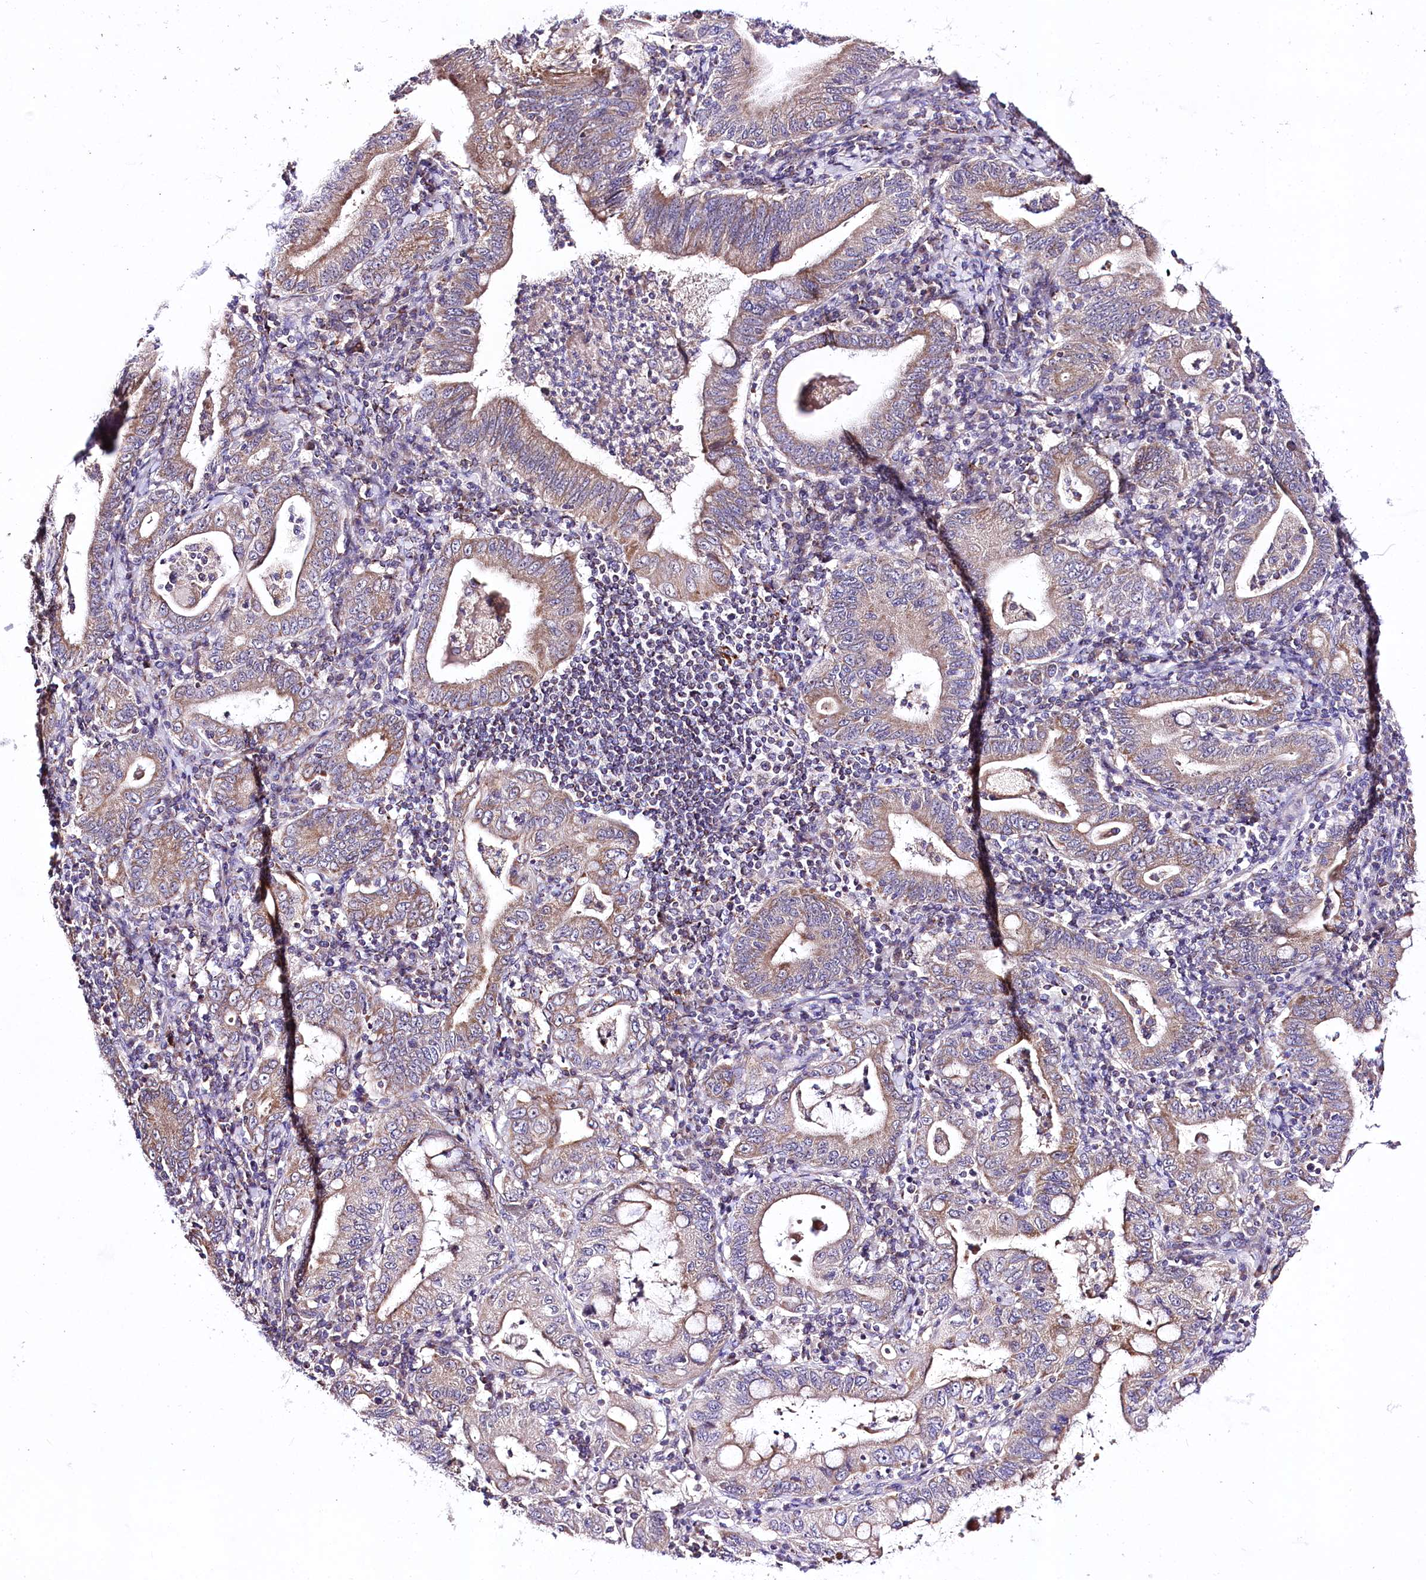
{"staining": {"intensity": "moderate", "quantity": "25%-75%", "location": "cytoplasmic/membranous"}, "tissue": "stomach cancer", "cell_type": "Tumor cells", "image_type": "cancer", "snomed": [{"axis": "morphology", "description": "Normal tissue, NOS"}, {"axis": "morphology", "description": "Adenocarcinoma, NOS"}, {"axis": "topography", "description": "Esophagus"}, {"axis": "topography", "description": "Stomach, upper"}, {"axis": "topography", "description": "Peripheral nerve tissue"}], "caption": "Immunohistochemistry (IHC) image of neoplastic tissue: human stomach cancer (adenocarcinoma) stained using immunohistochemistry (IHC) displays medium levels of moderate protein expression localized specifically in the cytoplasmic/membranous of tumor cells, appearing as a cytoplasmic/membranous brown color.", "gene": "ATE1", "patient": {"sex": "male", "age": 62}}